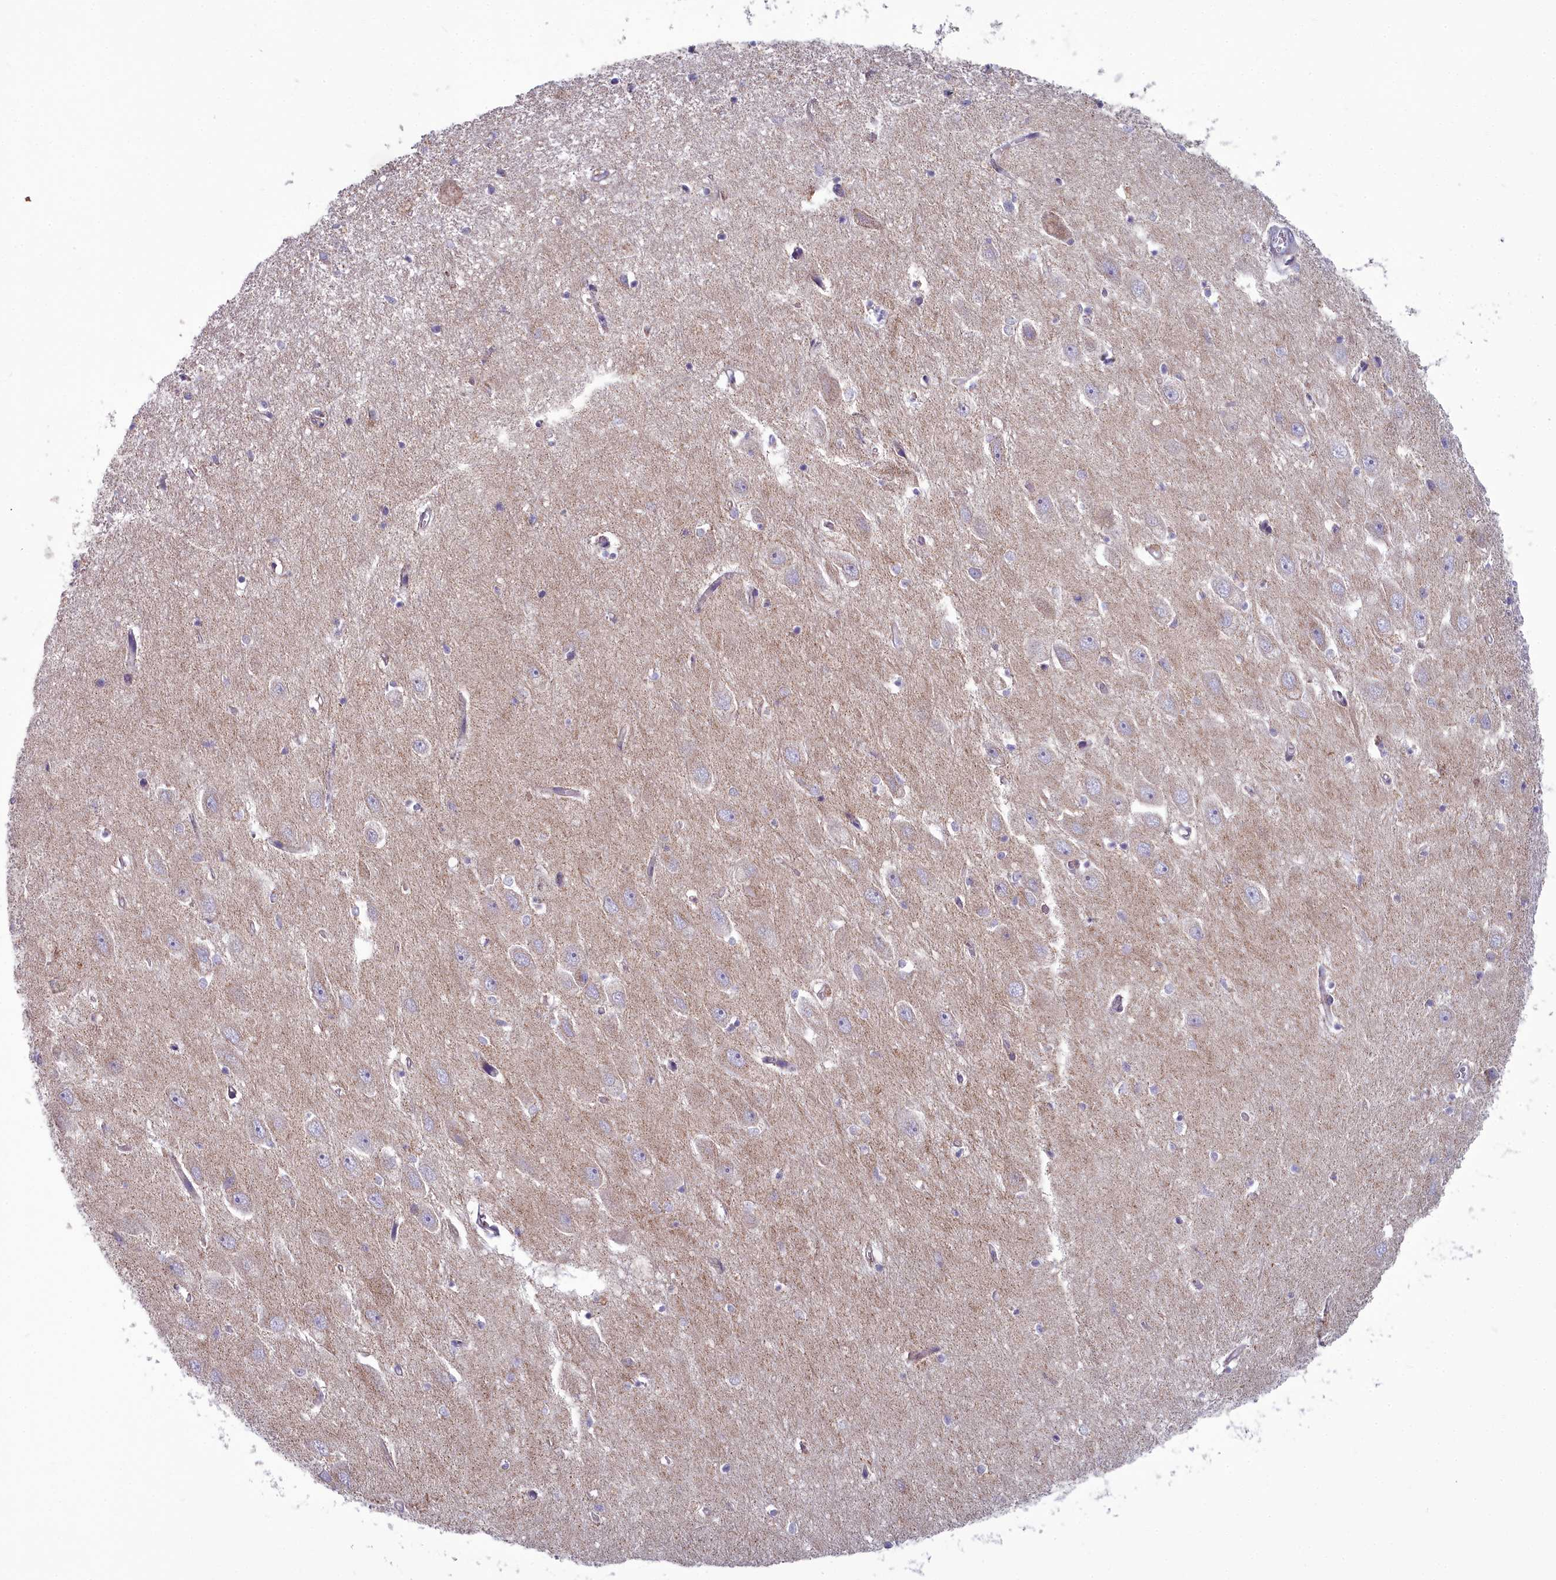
{"staining": {"intensity": "negative", "quantity": "none", "location": "none"}, "tissue": "hippocampus", "cell_type": "Glial cells", "image_type": "normal", "snomed": [{"axis": "morphology", "description": "Normal tissue, NOS"}, {"axis": "topography", "description": "Hippocampus"}], "caption": "Immunohistochemistry (IHC) of normal human hippocampus demonstrates no staining in glial cells.", "gene": "INSYN2A", "patient": {"sex": "female", "age": 64}}